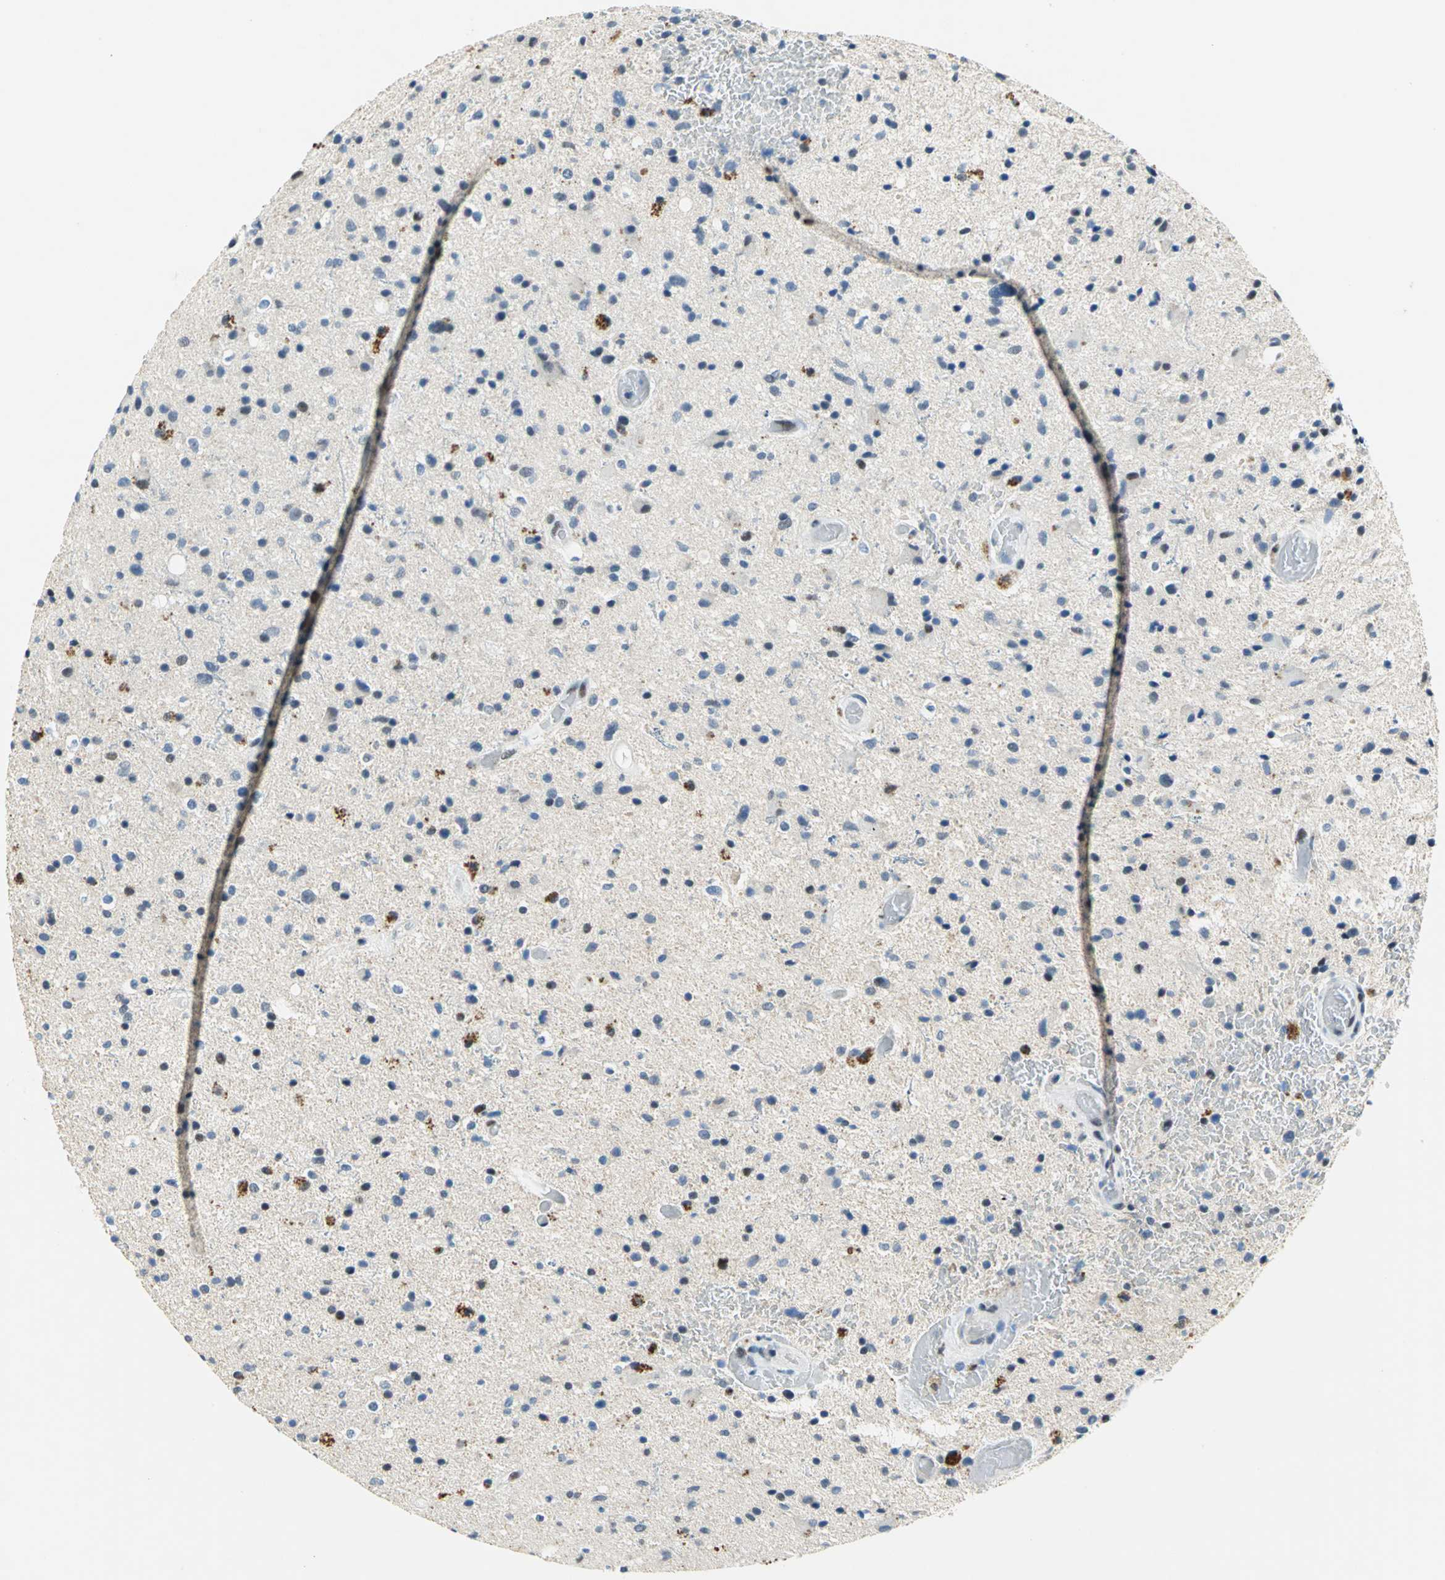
{"staining": {"intensity": "strong", "quantity": "<25%", "location": "cytoplasmic/membranous"}, "tissue": "glioma", "cell_type": "Tumor cells", "image_type": "cancer", "snomed": [{"axis": "morphology", "description": "Glioma, malignant, High grade"}, {"axis": "topography", "description": "Brain"}], "caption": "Glioma was stained to show a protein in brown. There is medium levels of strong cytoplasmic/membranous positivity in about <25% of tumor cells.", "gene": "RAD17", "patient": {"sex": "male", "age": 33}}